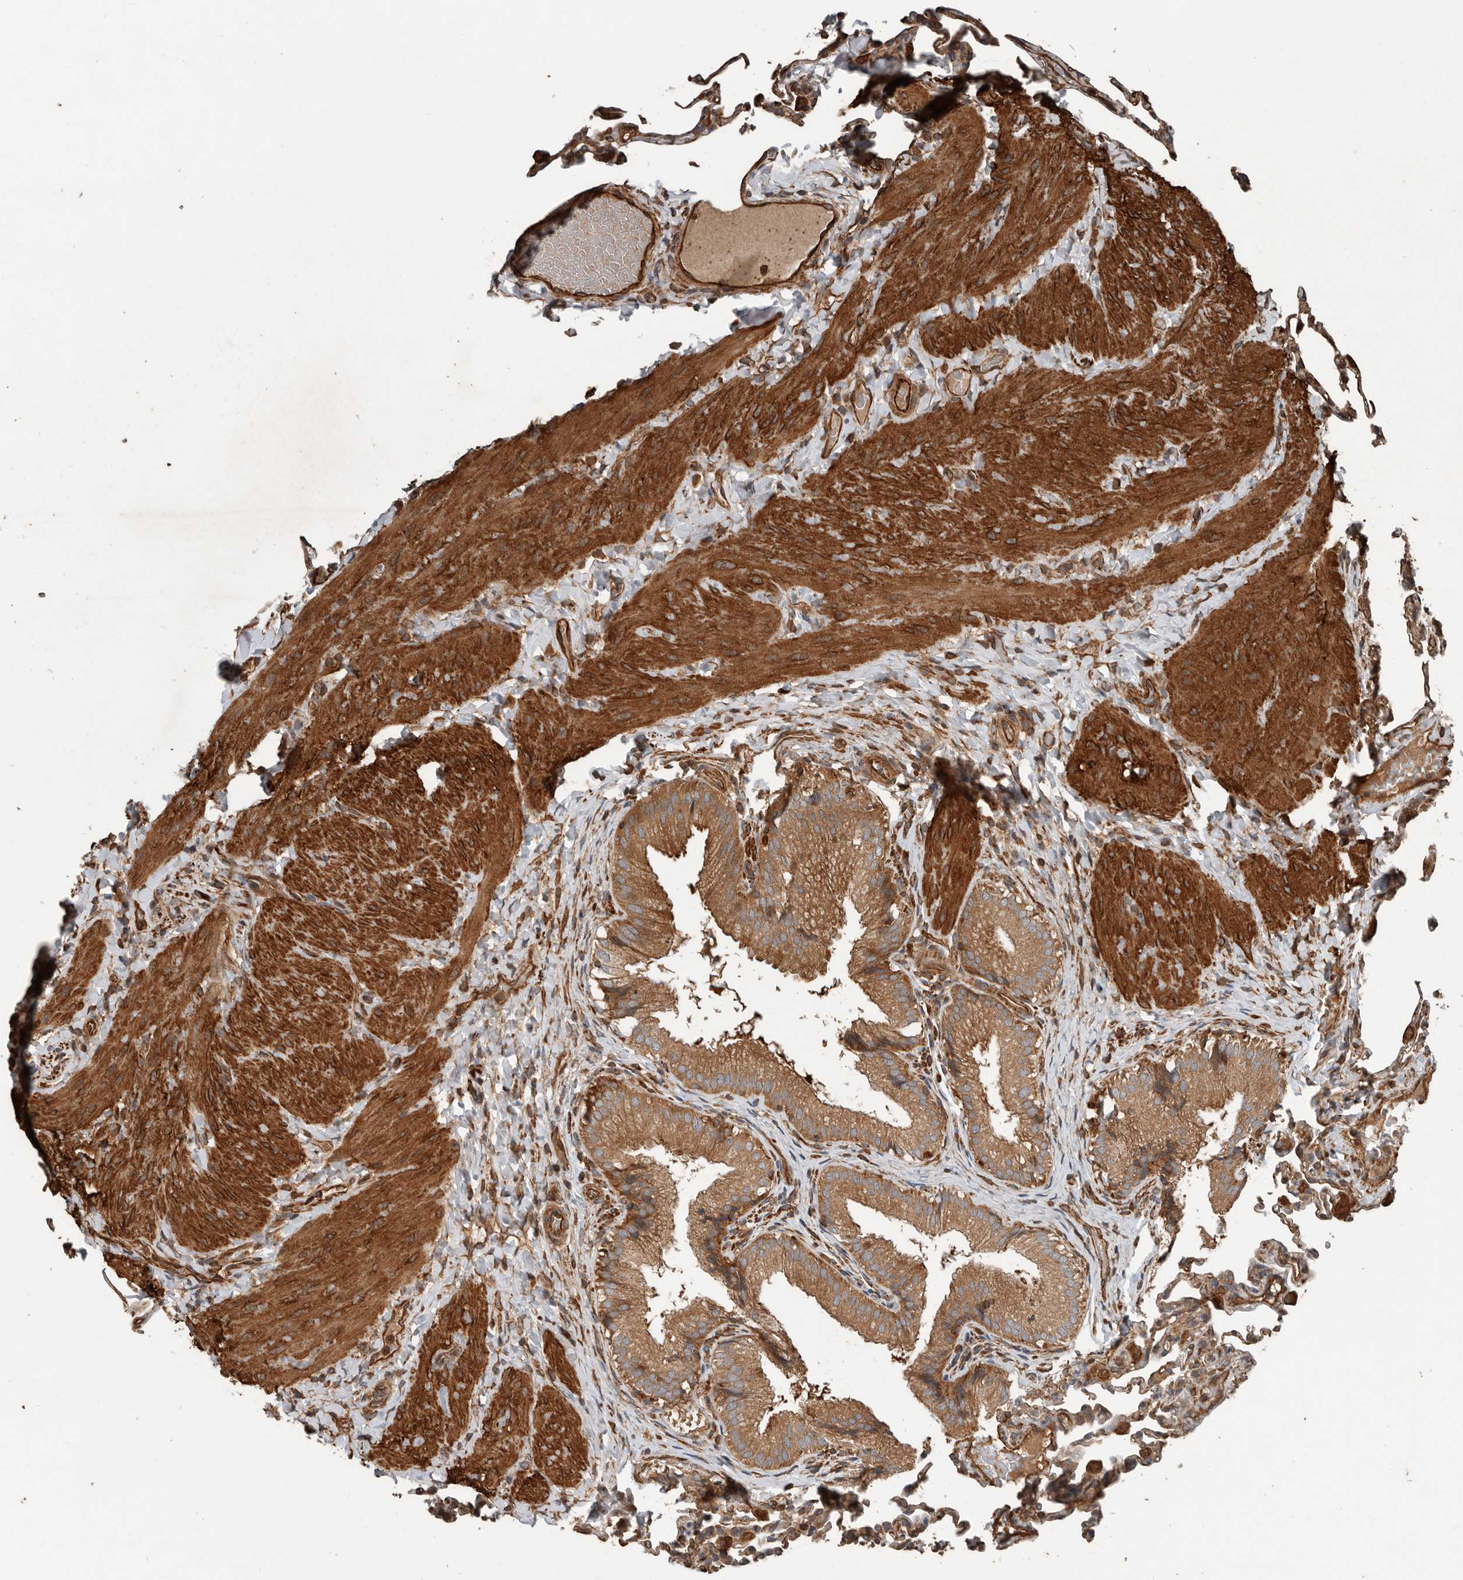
{"staining": {"intensity": "strong", "quantity": ">75%", "location": "cytoplasmic/membranous"}, "tissue": "gallbladder", "cell_type": "Glandular cells", "image_type": "normal", "snomed": [{"axis": "morphology", "description": "Normal tissue, NOS"}, {"axis": "topography", "description": "Gallbladder"}], "caption": "Immunohistochemical staining of benign human gallbladder demonstrates >75% levels of strong cytoplasmic/membranous protein expression in approximately >75% of glandular cells.", "gene": "YOD1", "patient": {"sex": "female", "age": 30}}